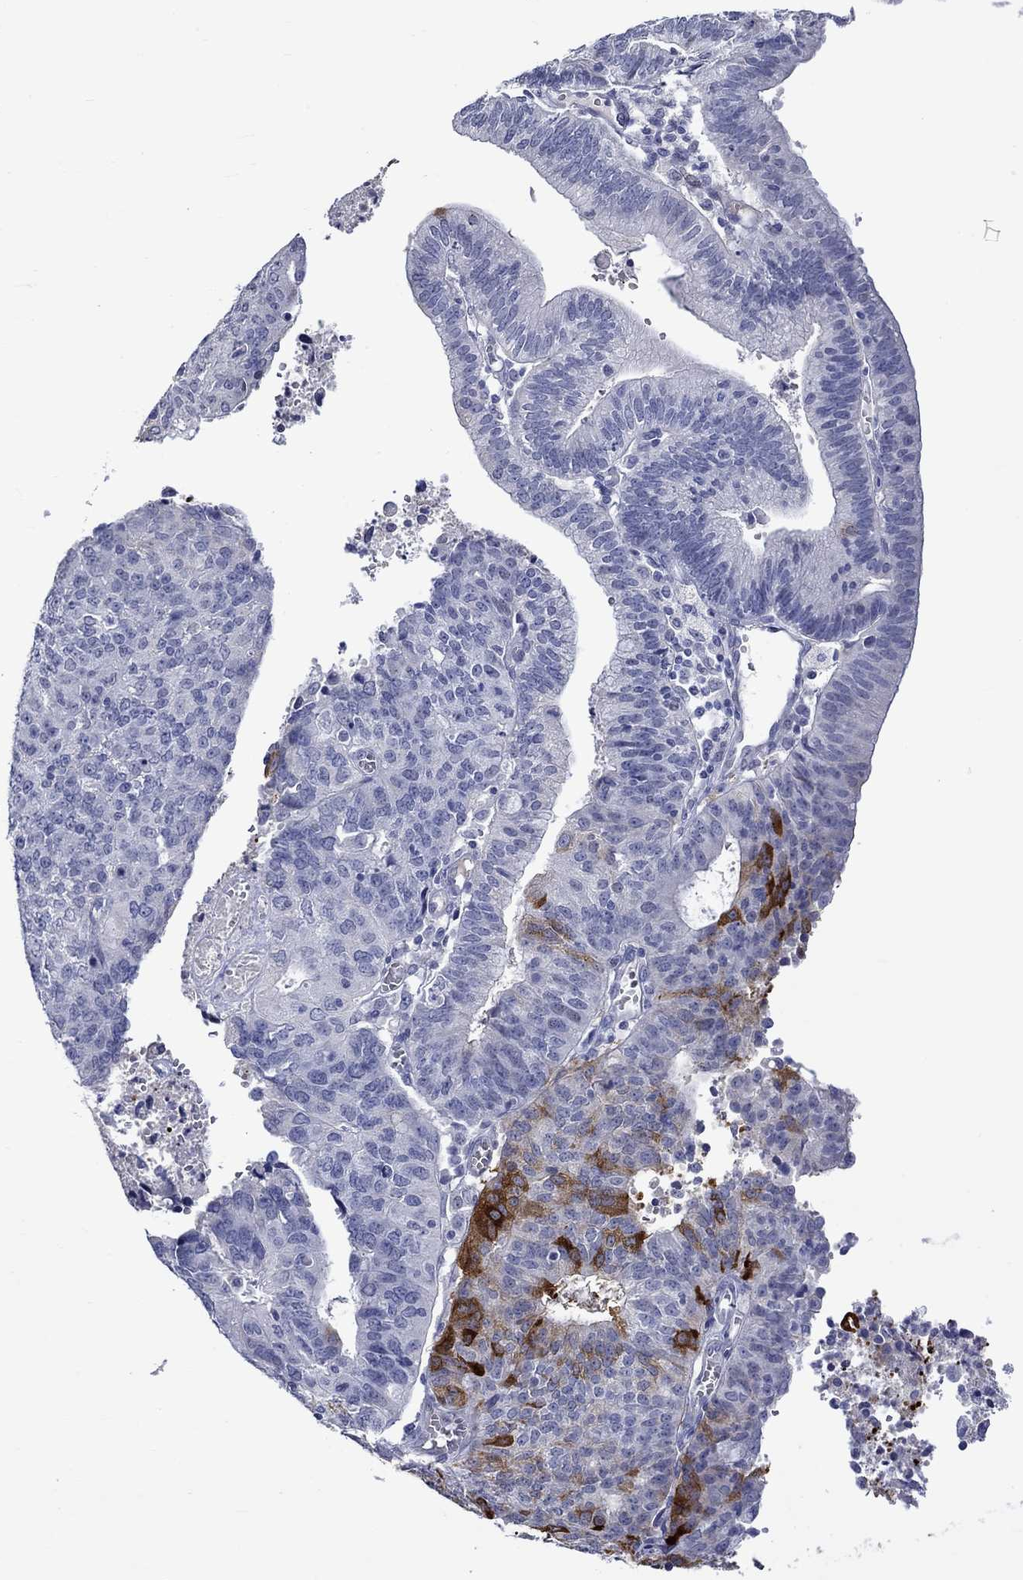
{"staining": {"intensity": "strong", "quantity": "<25%", "location": "cytoplasmic/membranous"}, "tissue": "endometrial cancer", "cell_type": "Tumor cells", "image_type": "cancer", "snomed": [{"axis": "morphology", "description": "Adenocarcinoma, NOS"}, {"axis": "topography", "description": "Endometrium"}], "caption": "DAB (3,3'-diaminobenzidine) immunohistochemical staining of human endometrial adenocarcinoma displays strong cytoplasmic/membranous protein staining in about <25% of tumor cells.", "gene": "CRYAB", "patient": {"sex": "female", "age": 82}}